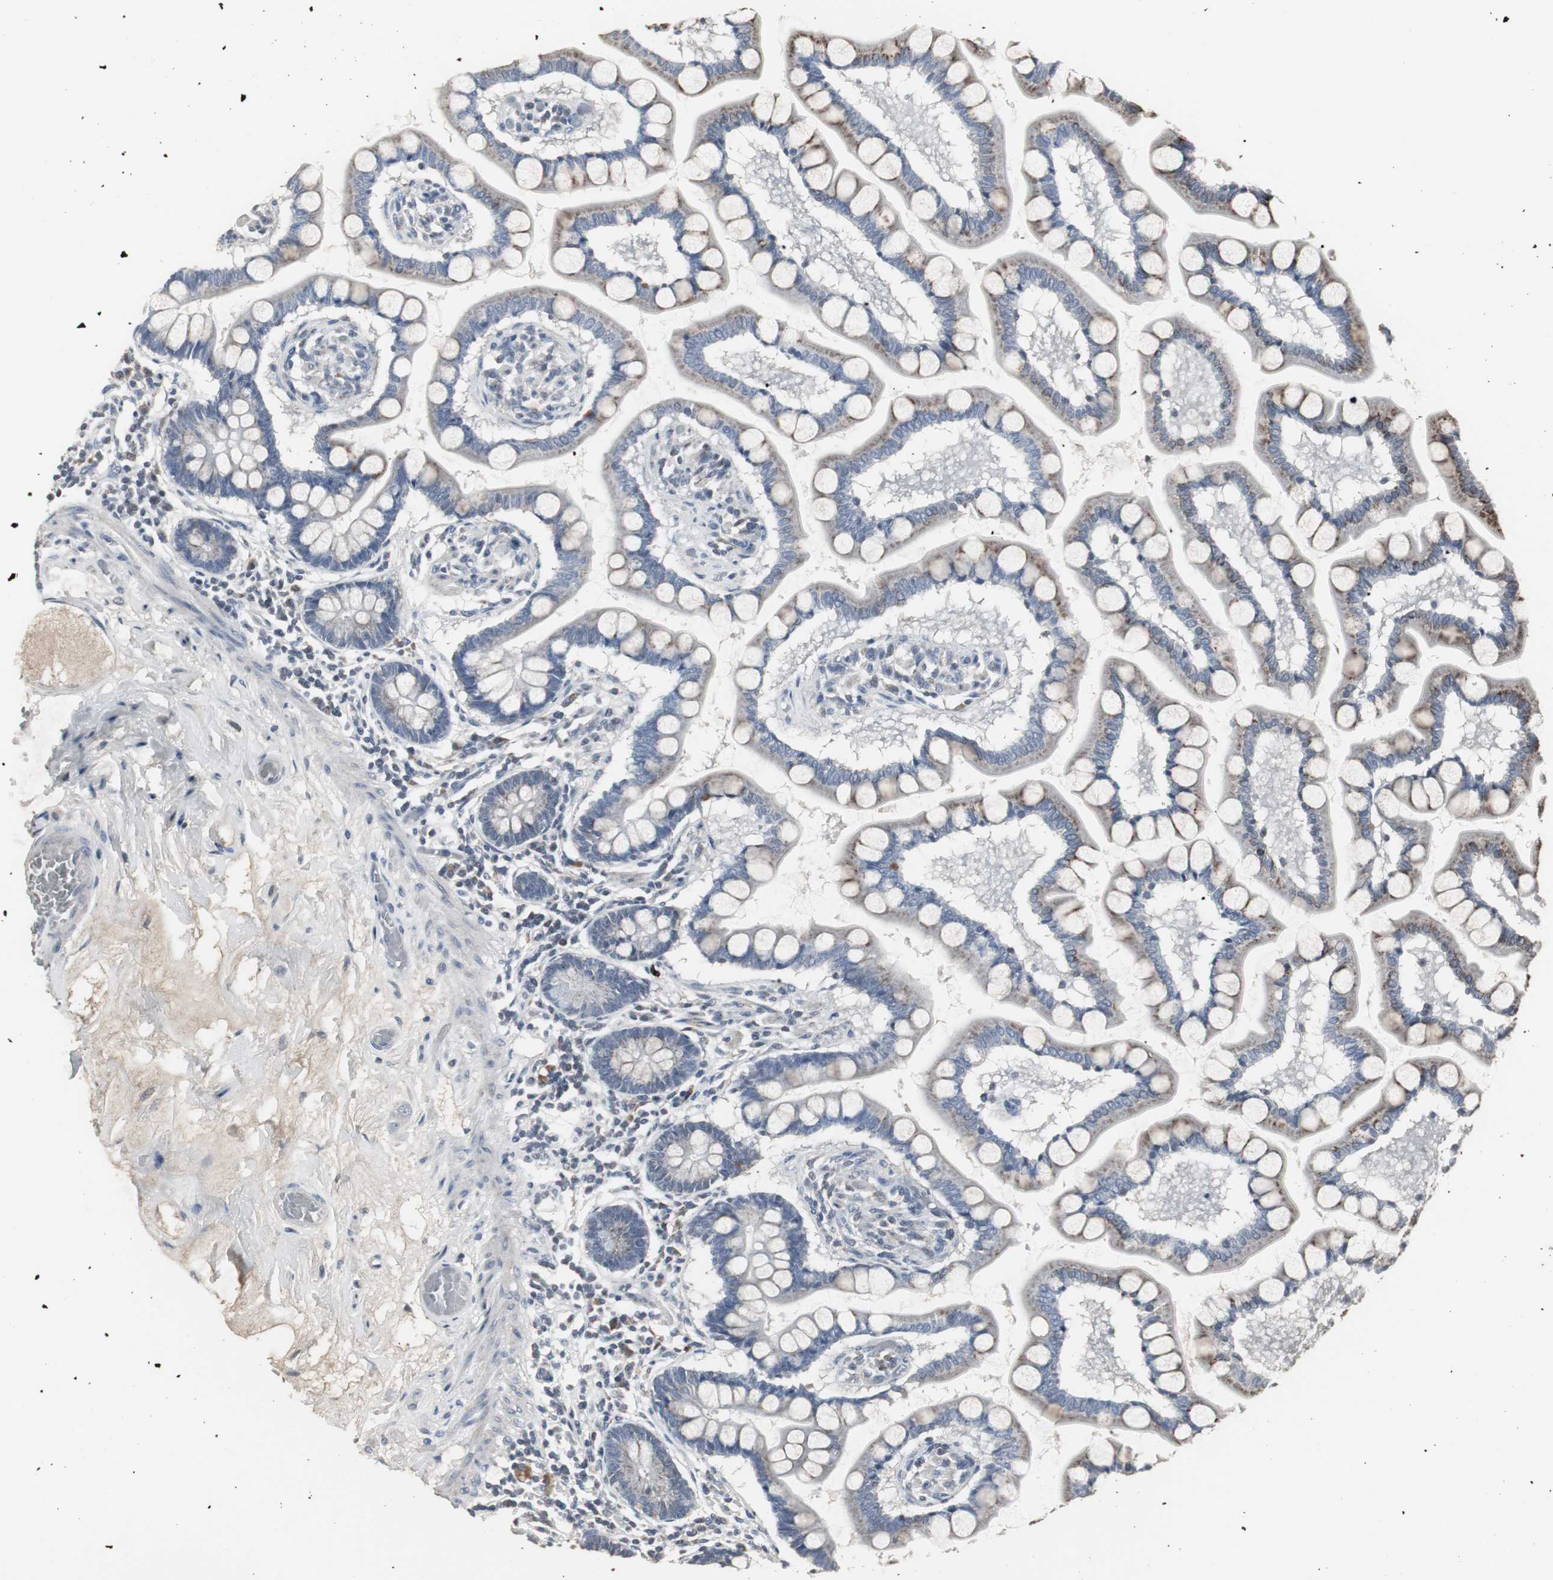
{"staining": {"intensity": "moderate", "quantity": ">75%", "location": "cytoplasmic/membranous"}, "tissue": "small intestine", "cell_type": "Glandular cells", "image_type": "normal", "snomed": [{"axis": "morphology", "description": "Normal tissue, NOS"}, {"axis": "topography", "description": "Small intestine"}], "caption": "Immunohistochemistry (DAB) staining of normal small intestine demonstrates moderate cytoplasmic/membranous protein expression in approximately >75% of glandular cells.", "gene": "ACAA1", "patient": {"sex": "male", "age": 41}}